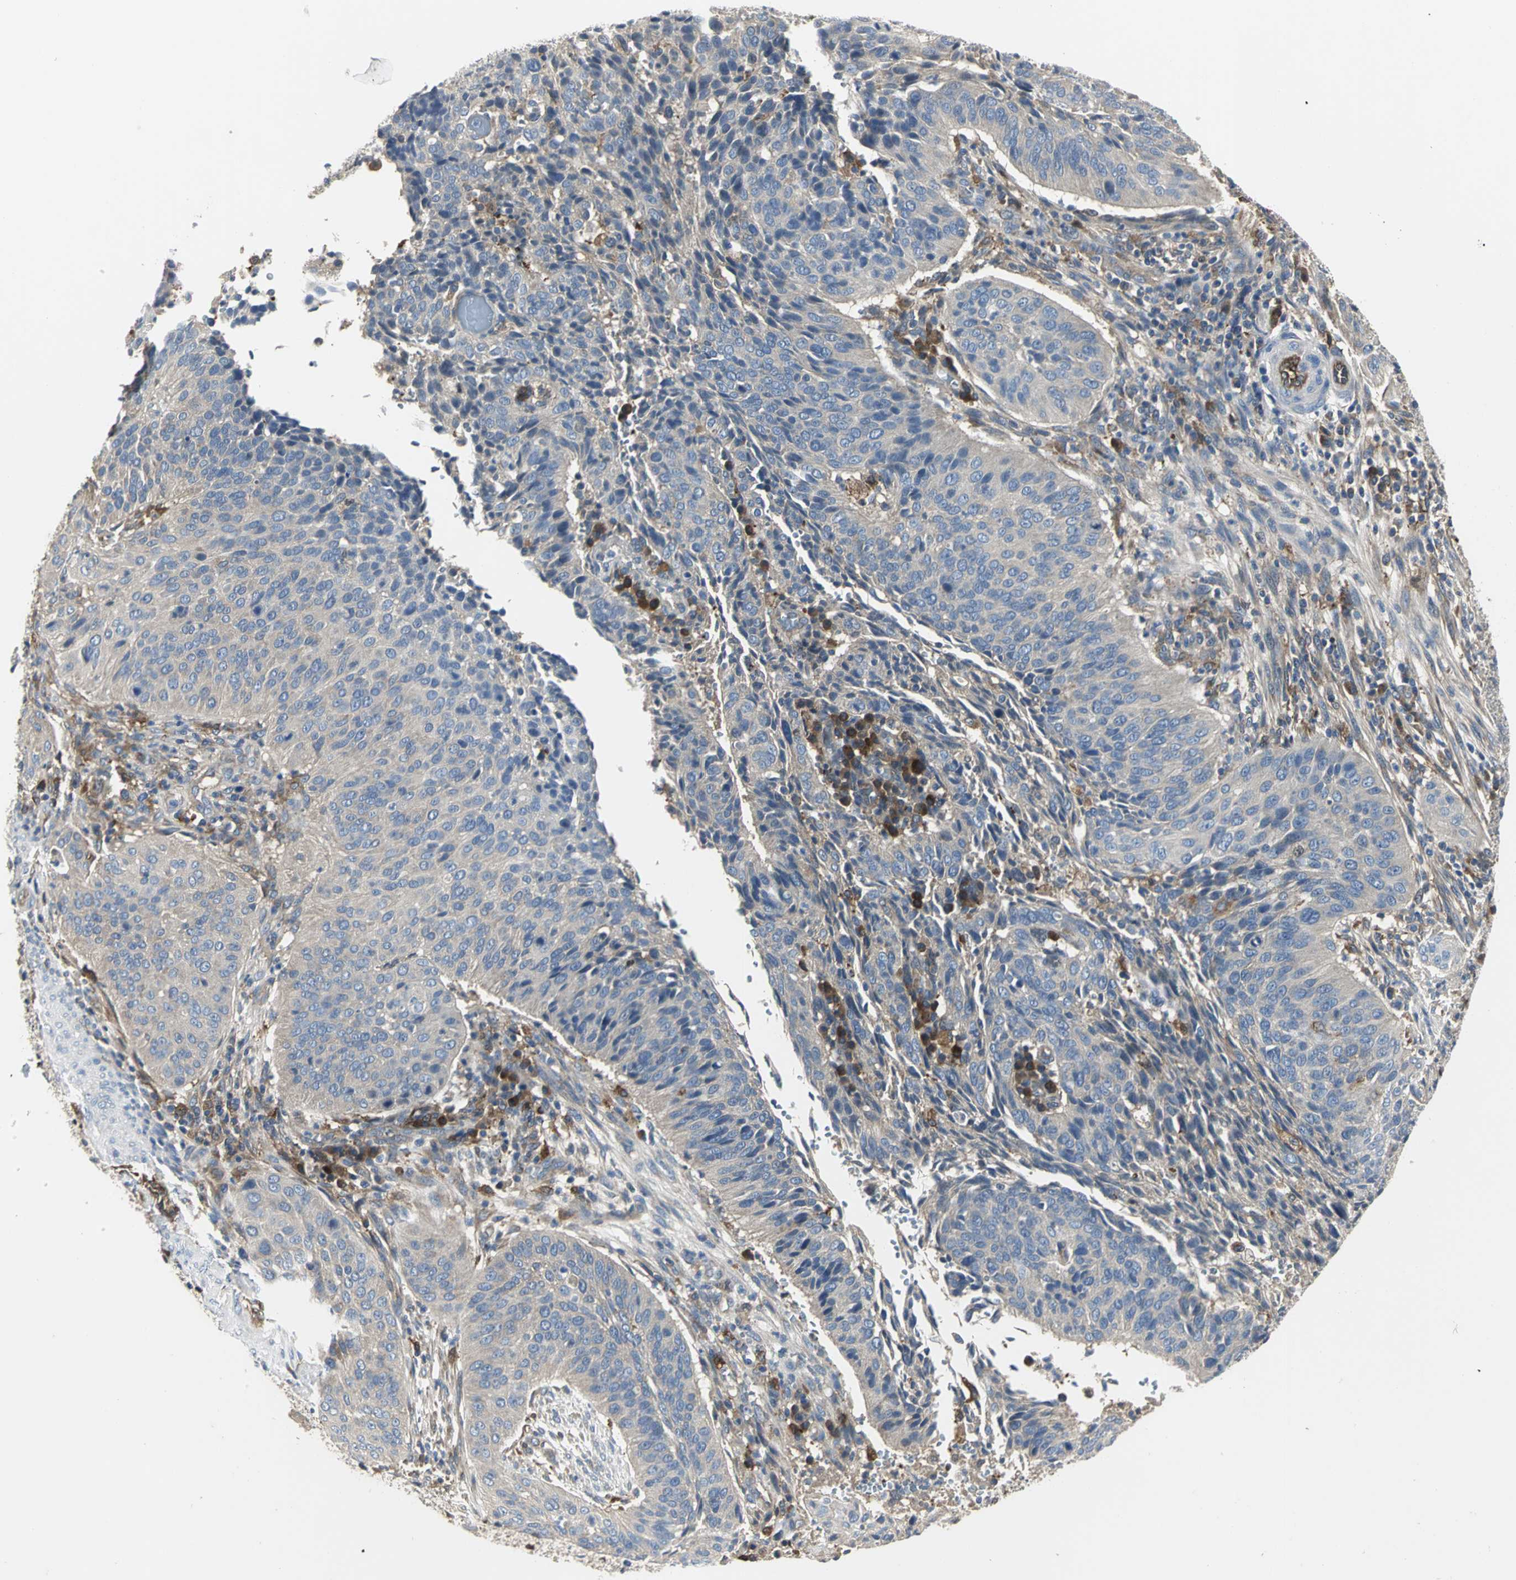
{"staining": {"intensity": "weak", "quantity": ">75%", "location": "cytoplasmic/membranous"}, "tissue": "cervical cancer", "cell_type": "Tumor cells", "image_type": "cancer", "snomed": [{"axis": "morphology", "description": "Squamous cell carcinoma, NOS"}, {"axis": "topography", "description": "Cervix"}], "caption": "This photomicrograph shows IHC staining of human squamous cell carcinoma (cervical), with low weak cytoplasmic/membranous positivity in approximately >75% of tumor cells.", "gene": "CHRNB1", "patient": {"sex": "female", "age": 39}}